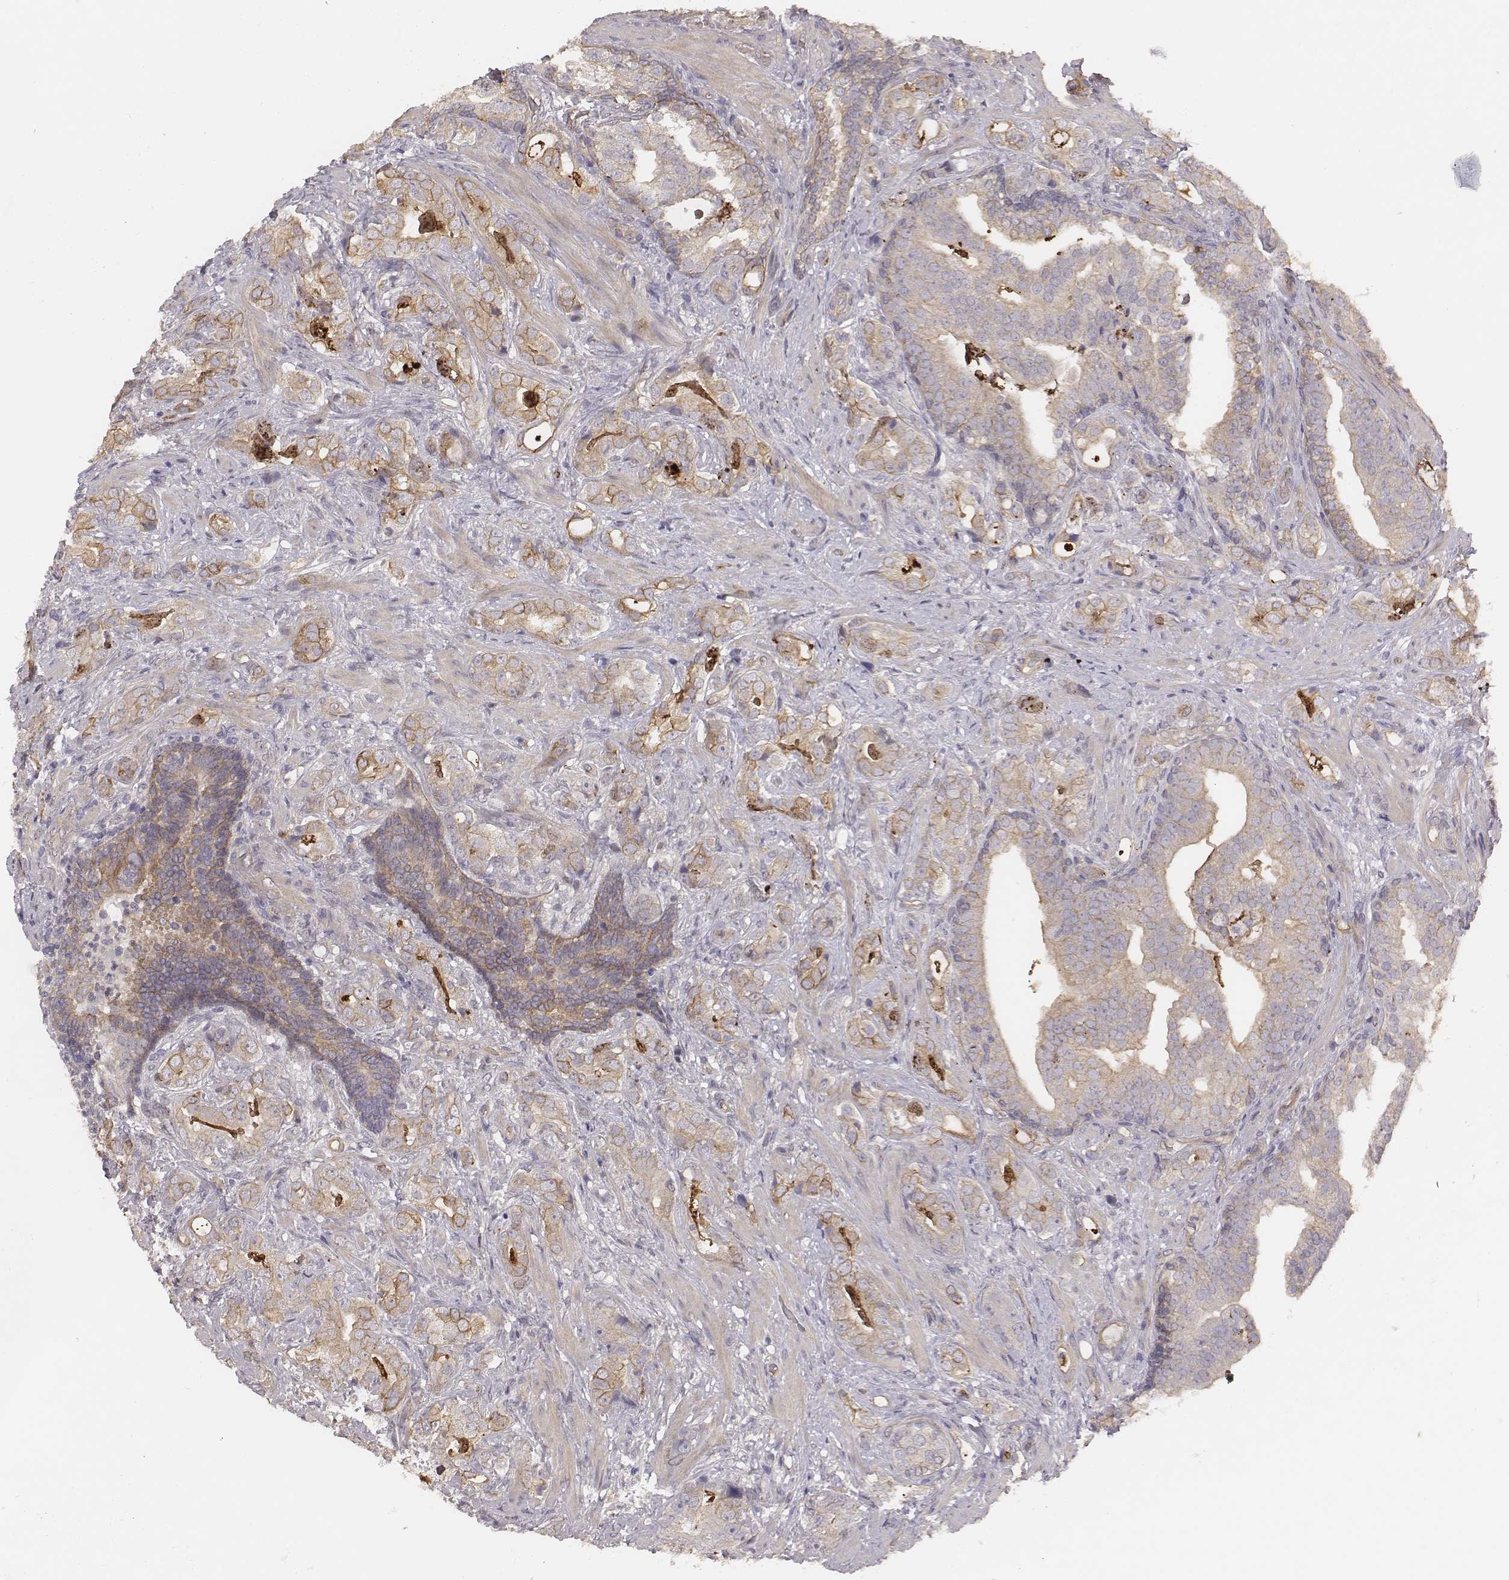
{"staining": {"intensity": "moderate", "quantity": "25%-75%", "location": "cytoplasmic/membranous"}, "tissue": "prostate cancer", "cell_type": "Tumor cells", "image_type": "cancer", "snomed": [{"axis": "morphology", "description": "Adenocarcinoma, NOS"}, {"axis": "topography", "description": "Prostate"}], "caption": "Tumor cells display medium levels of moderate cytoplasmic/membranous expression in about 25%-75% of cells in human prostate adenocarcinoma.", "gene": "SCARF1", "patient": {"sex": "male", "age": 57}}